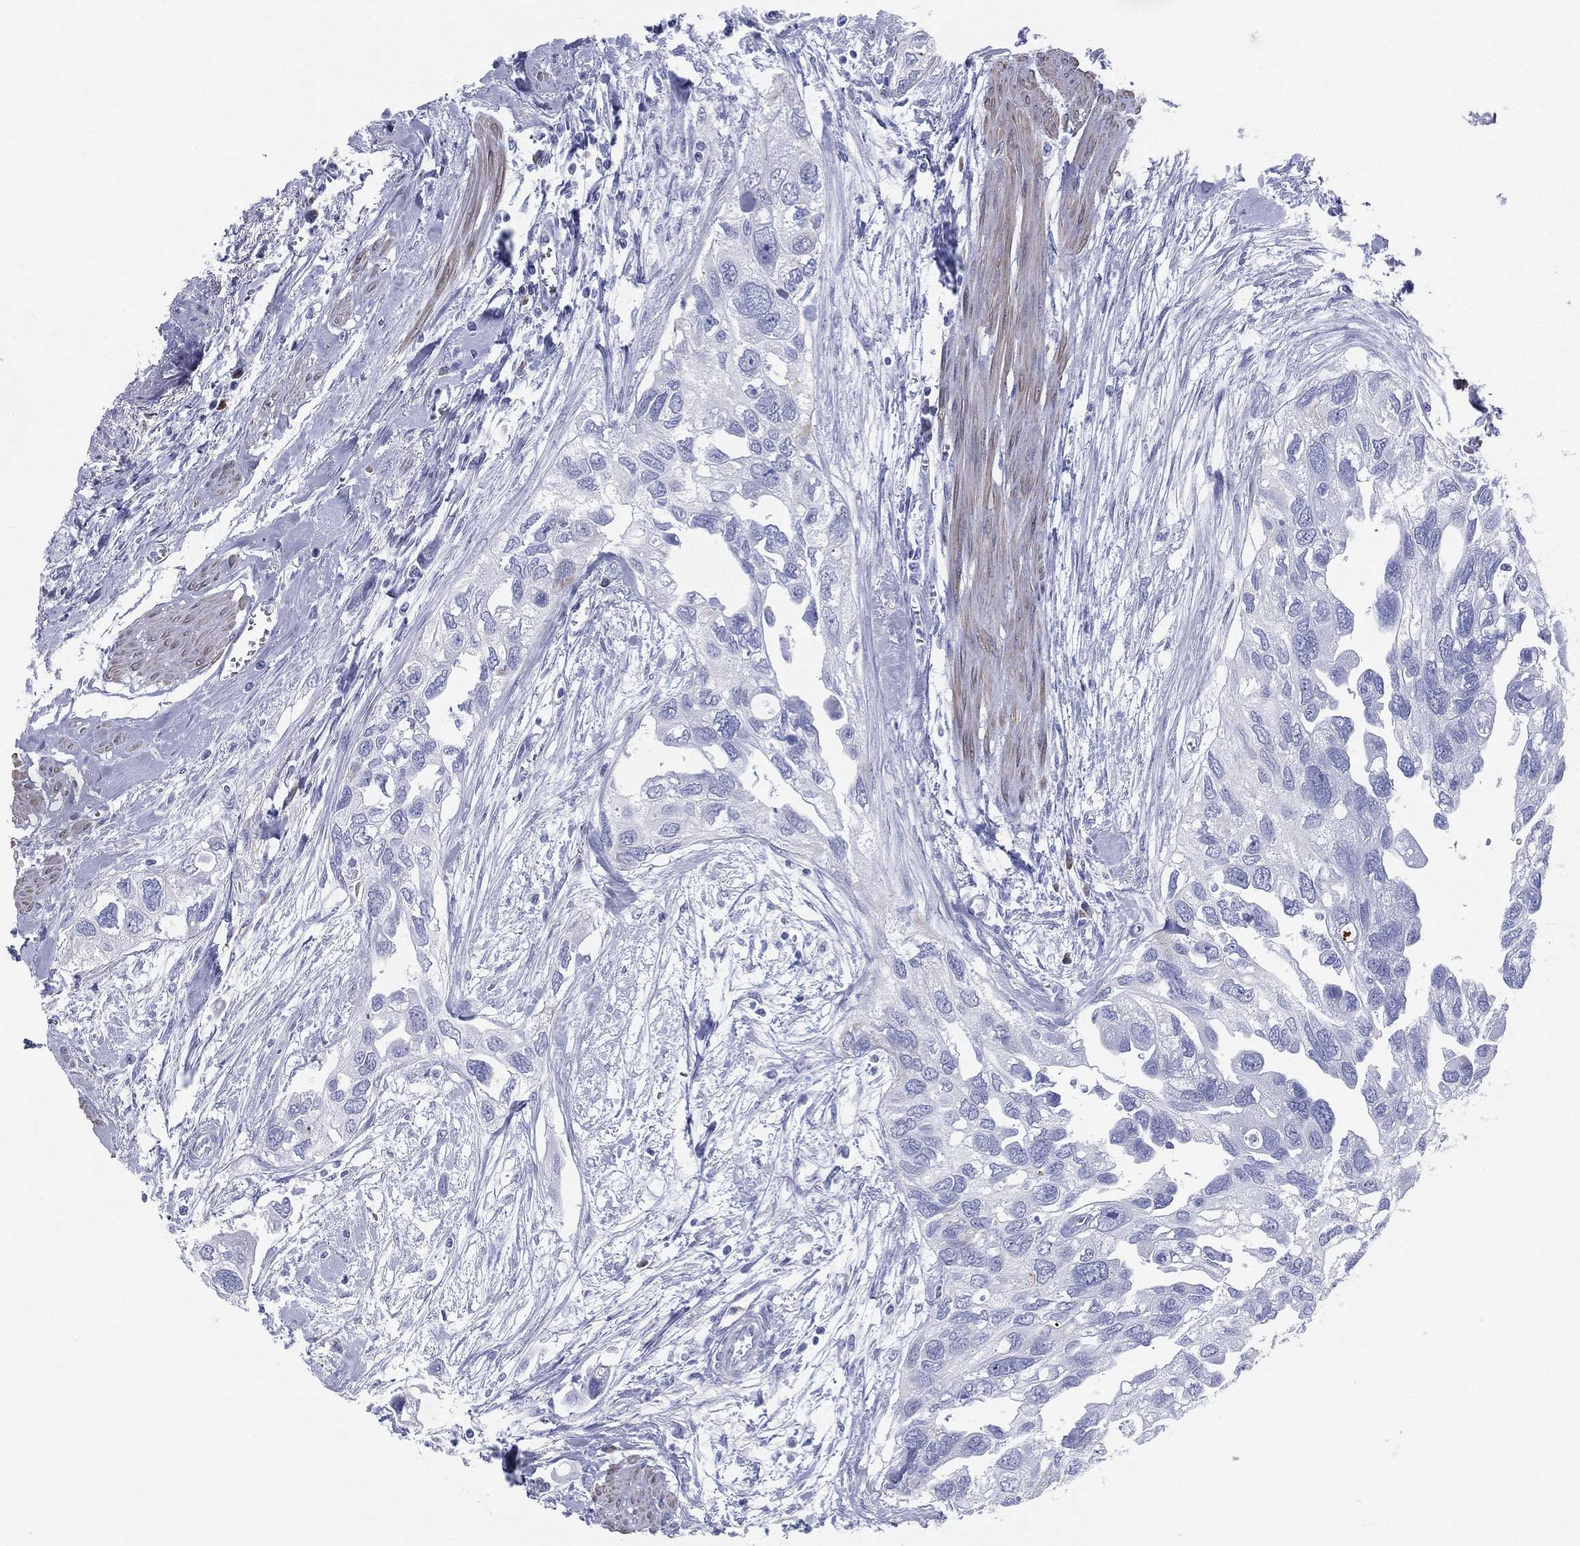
{"staining": {"intensity": "negative", "quantity": "none", "location": "none"}, "tissue": "urothelial cancer", "cell_type": "Tumor cells", "image_type": "cancer", "snomed": [{"axis": "morphology", "description": "Urothelial carcinoma, High grade"}, {"axis": "topography", "description": "Urinary bladder"}], "caption": "Urothelial cancer was stained to show a protein in brown. There is no significant staining in tumor cells. (DAB immunohistochemistry visualized using brightfield microscopy, high magnification).", "gene": "CD79A", "patient": {"sex": "male", "age": 59}}